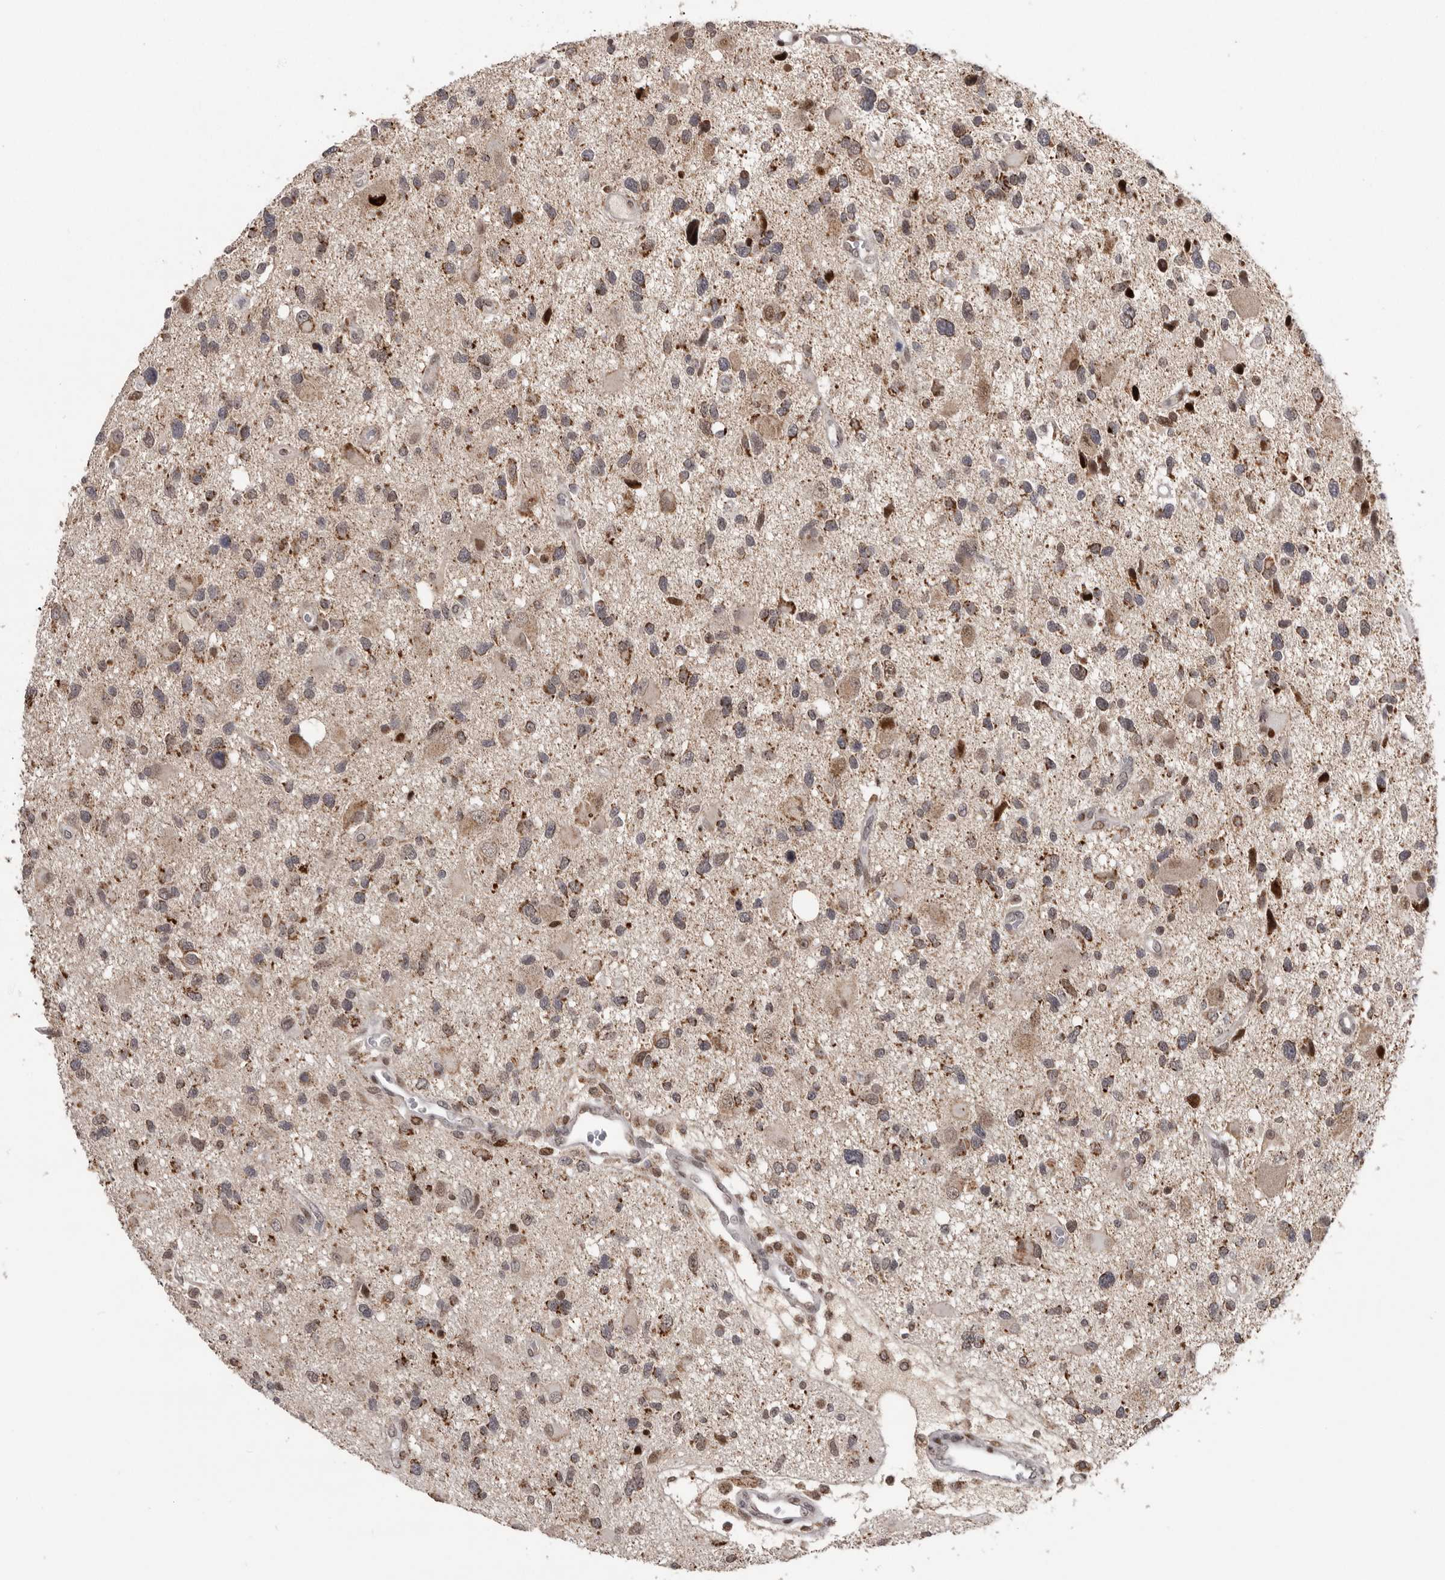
{"staining": {"intensity": "moderate", "quantity": ">75%", "location": "cytoplasmic/membranous"}, "tissue": "glioma", "cell_type": "Tumor cells", "image_type": "cancer", "snomed": [{"axis": "morphology", "description": "Glioma, malignant, High grade"}, {"axis": "topography", "description": "Brain"}], "caption": "Protein staining of glioma tissue shows moderate cytoplasmic/membranous staining in about >75% of tumor cells.", "gene": "C17orf99", "patient": {"sex": "male", "age": 33}}